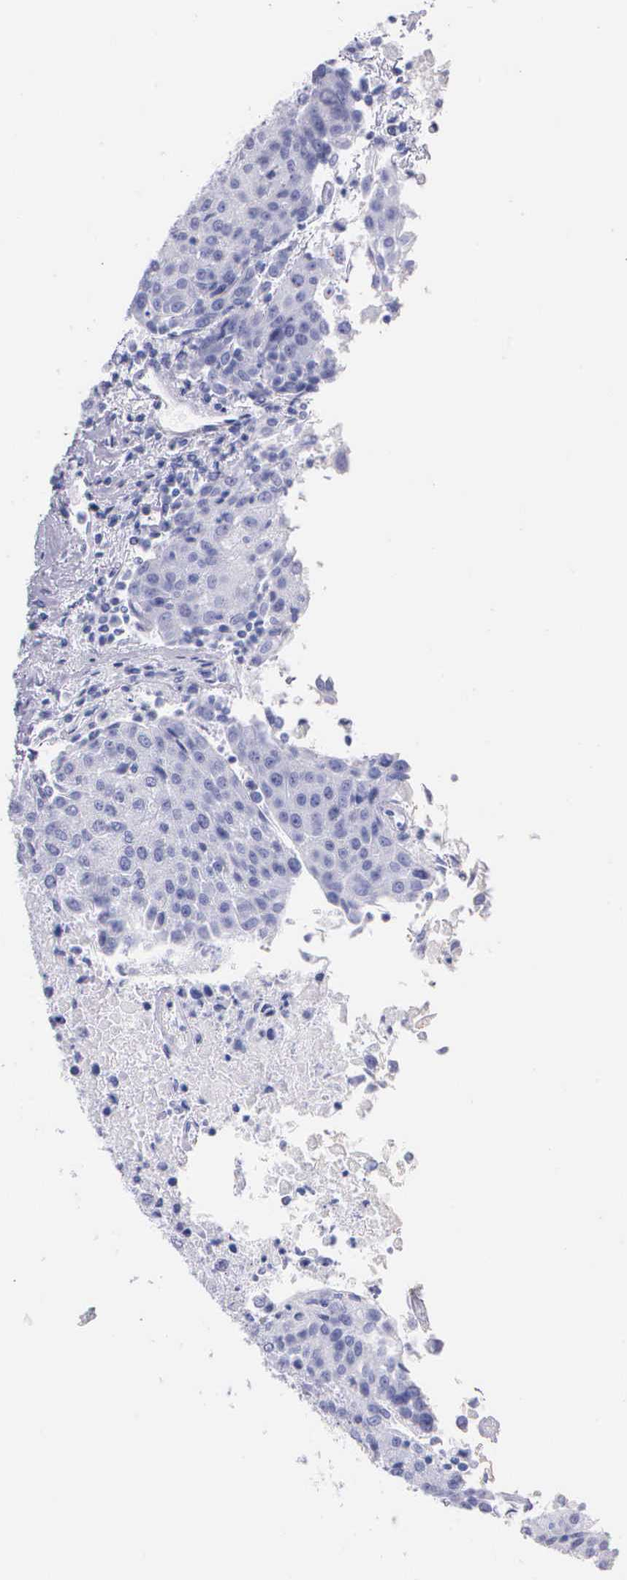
{"staining": {"intensity": "negative", "quantity": "none", "location": "none"}, "tissue": "urothelial cancer", "cell_type": "Tumor cells", "image_type": "cancer", "snomed": [{"axis": "morphology", "description": "Urothelial carcinoma, High grade"}, {"axis": "topography", "description": "Urinary bladder"}], "caption": "This is a photomicrograph of immunohistochemistry (IHC) staining of urothelial carcinoma (high-grade), which shows no positivity in tumor cells.", "gene": "KLK3", "patient": {"sex": "female", "age": 85}}